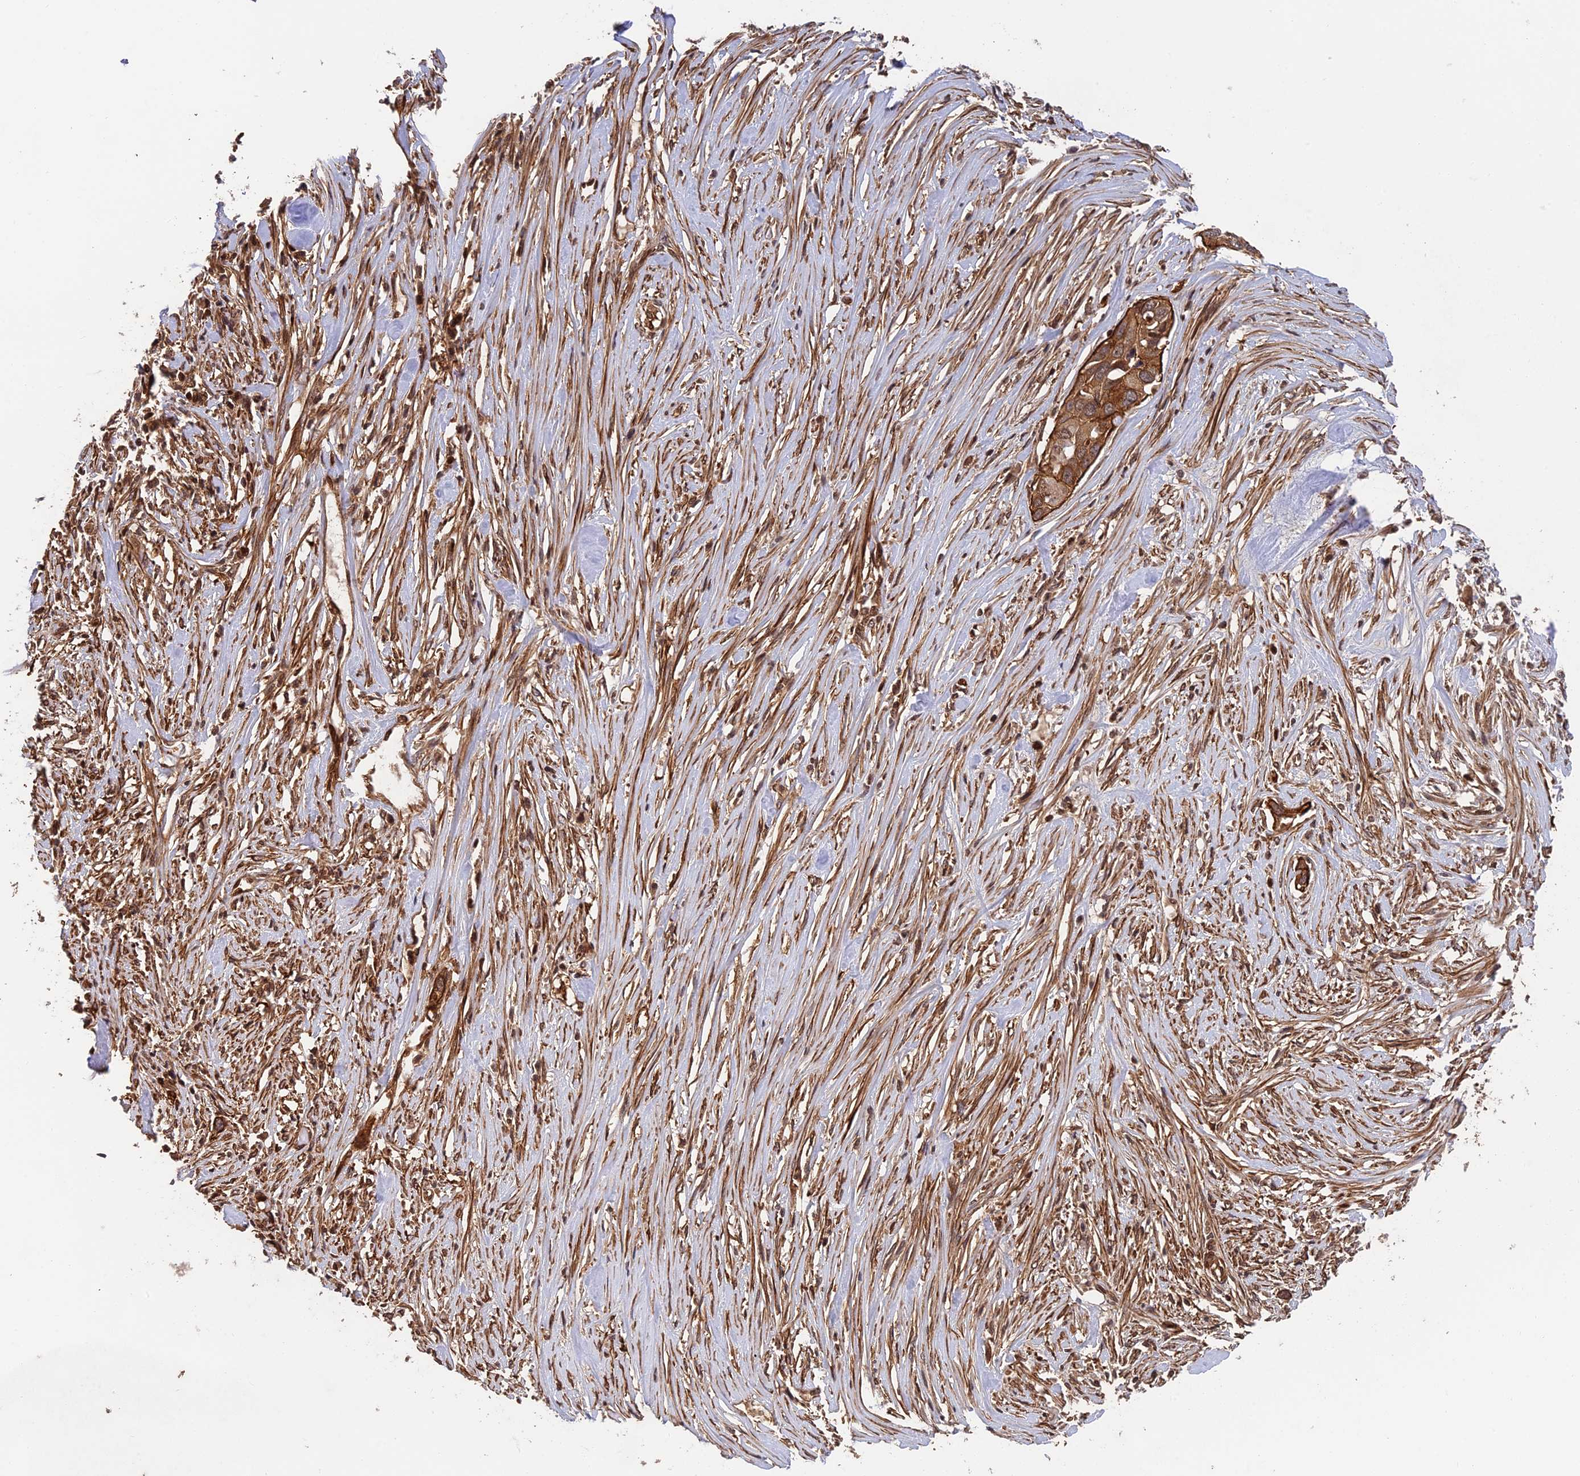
{"staining": {"intensity": "moderate", "quantity": ">75%", "location": "cytoplasmic/membranous"}, "tissue": "pancreatic cancer", "cell_type": "Tumor cells", "image_type": "cancer", "snomed": [{"axis": "morphology", "description": "Adenocarcinoma, NOS"}, {"axis": "topography", "description": "Pancreas"}], "caption": "Approximately >75% of tumor cells in adenocarcinoma (pancreatic) reveal moderate cytoplasmic/membranous protein staining as visualized by brown immunohistochemical staining.", "gene": "OSBPL1A", "patient": {"sex": "female", "age": 60}}